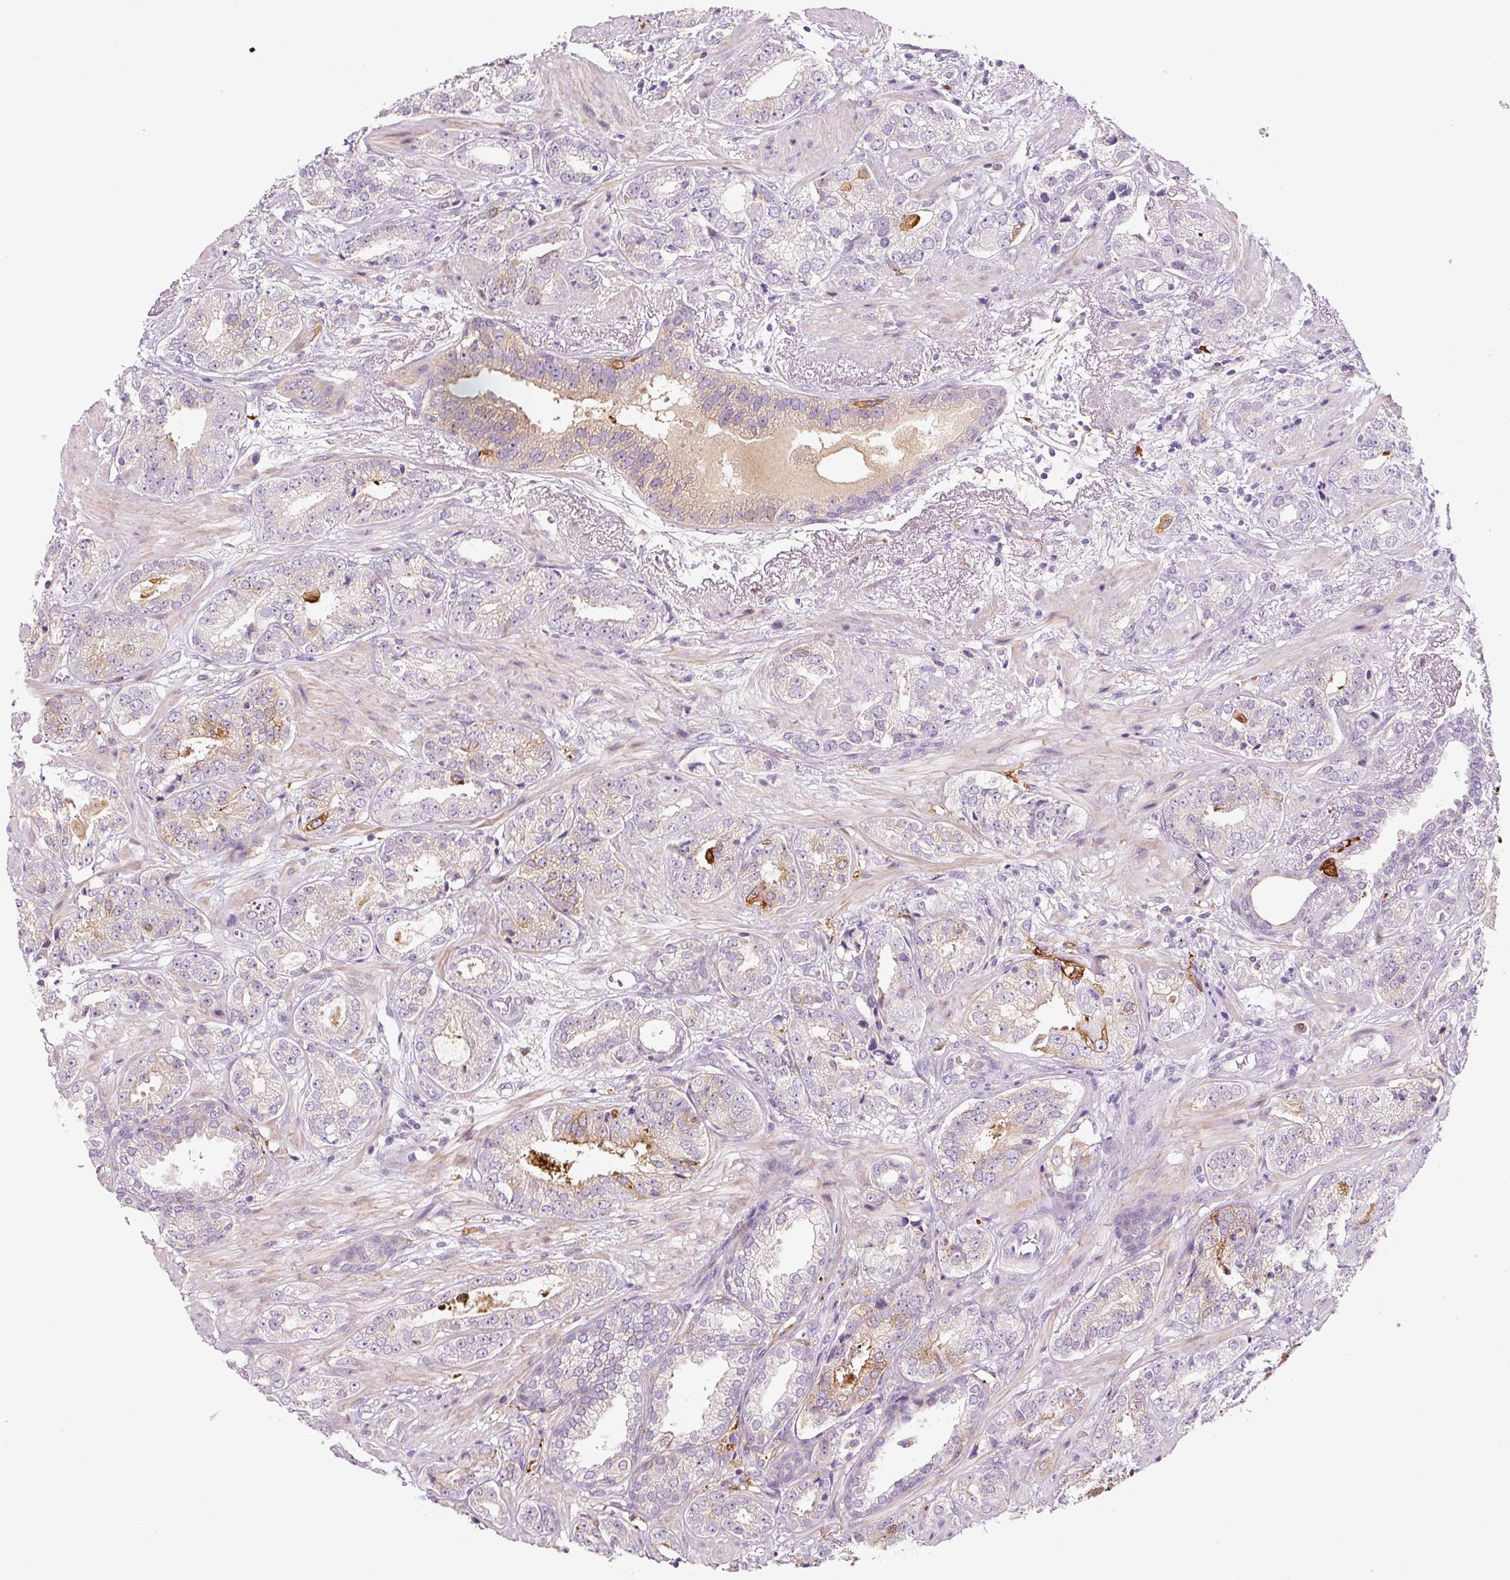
{"staining": {"intensity": "moderate", "quantity": "<25%", "location": "cytoplasmic/membranous"}, "tissue": "prostate cancer", "cell_type": "Tumor cells", "image_type": "cancer", "snomed": [{"axis": "morphology", "description": "Adenocarcinoma, High grade"}, {"axis": "topography", "description": "Prostate"}], "caption": "Prostate cancer (adenocarcinoma (high-grade)) was stained to show a protein in brown. There is low levels of moderate cytoplasmic/membranous expression in approximately <25% of tumor cells.", "gene": "FUT10", "patient": {"sex": "male", "age": 71}}